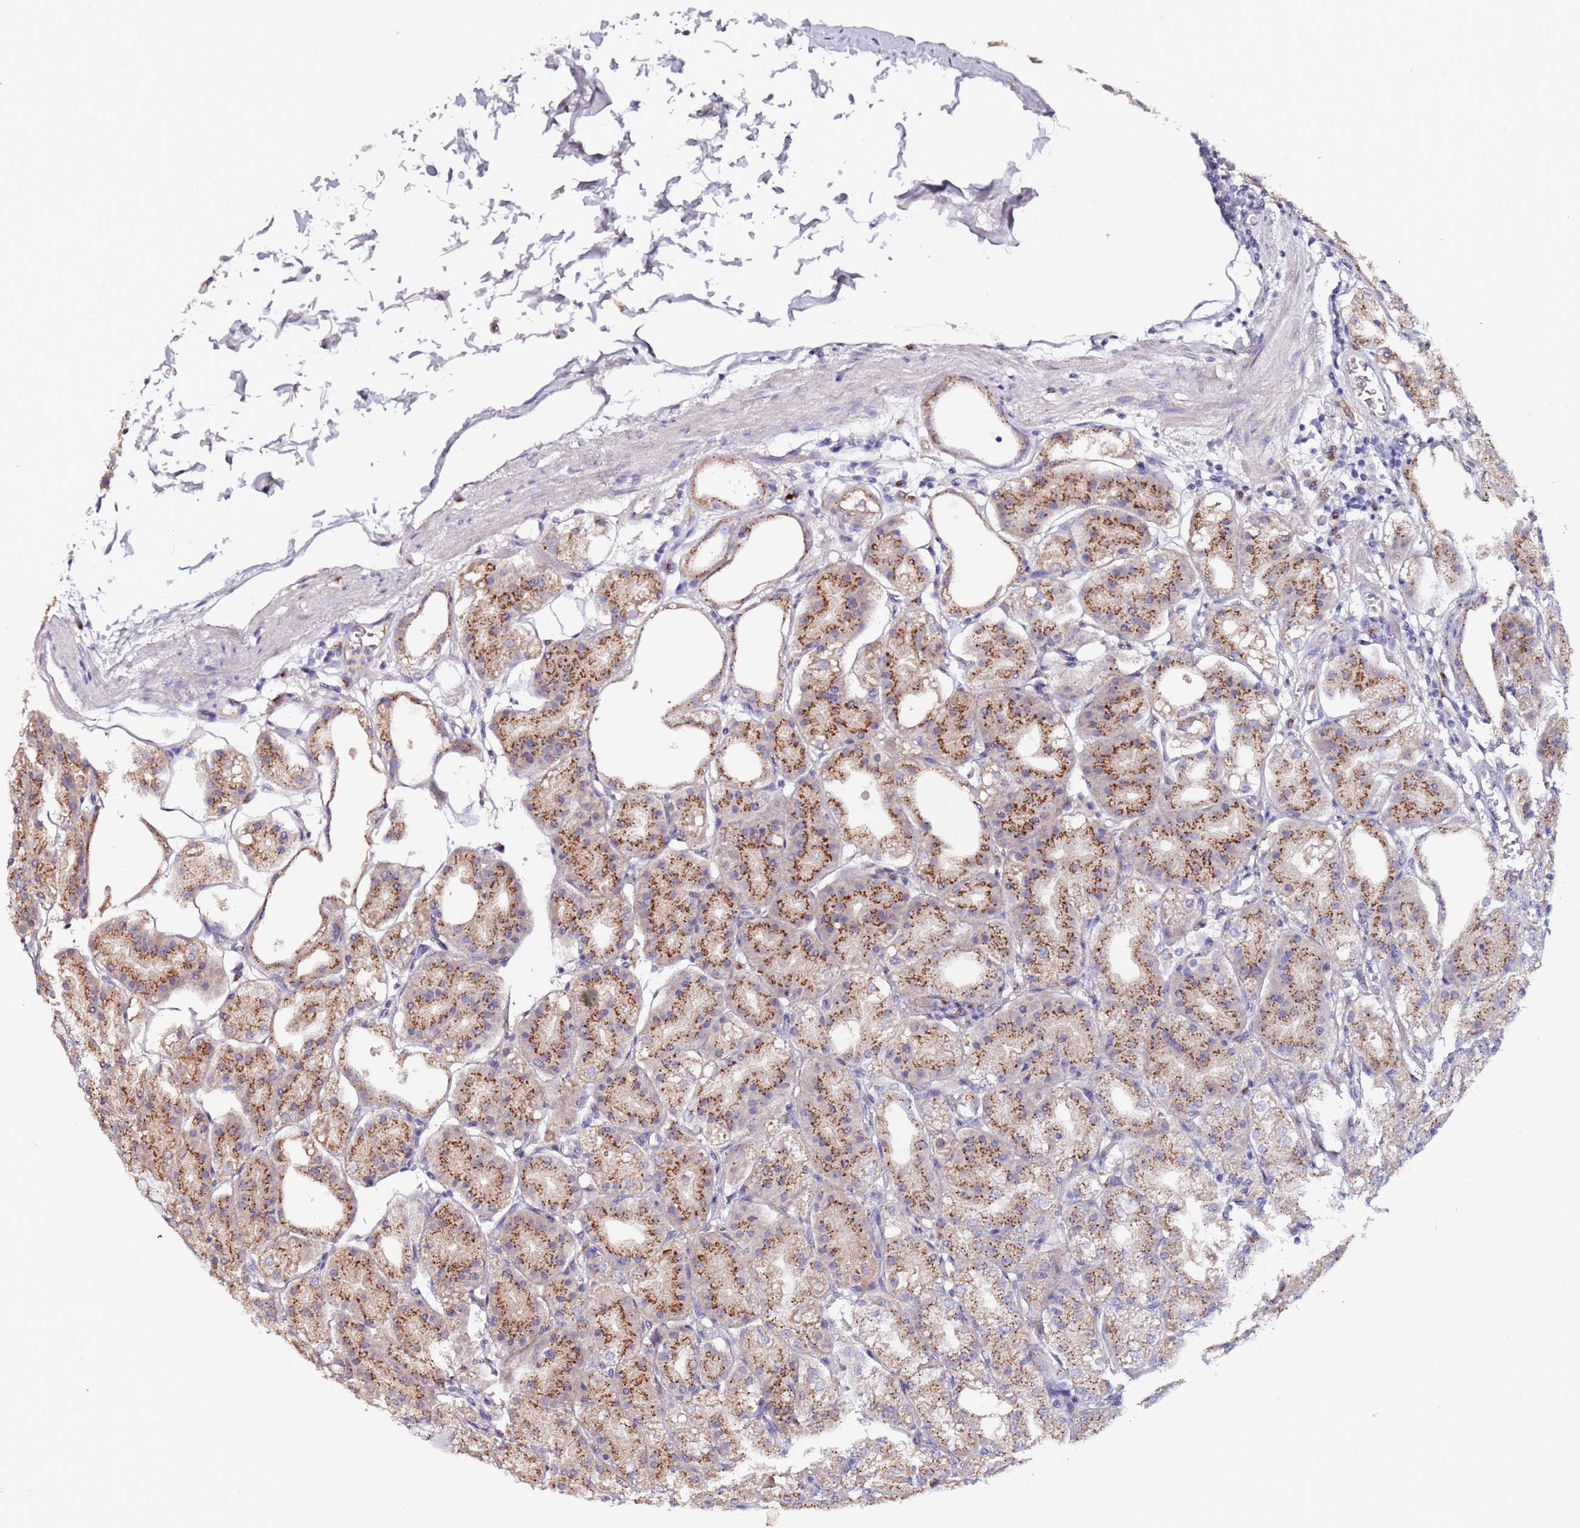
{"staining": {"intensity": "moderate", "quantity": "25%-75%", "location": "cytoplasmic/membranous"}, "tissue": "stomach", "cell_type": "Glandular cells", "image_type": "normal", "snomed": [{"axis": "morphology", "description": "Normal tissue, NOS"}, {"axis": "topography", "description": "Stomach, lower"}], "caption": "Moderate cytoplasmic/membranous staining is identified in about 25%-75% of glandular cells in unremarkable stomach.", "gene": "FAM20A", "patient": {"sex": "male", "age": 71}}